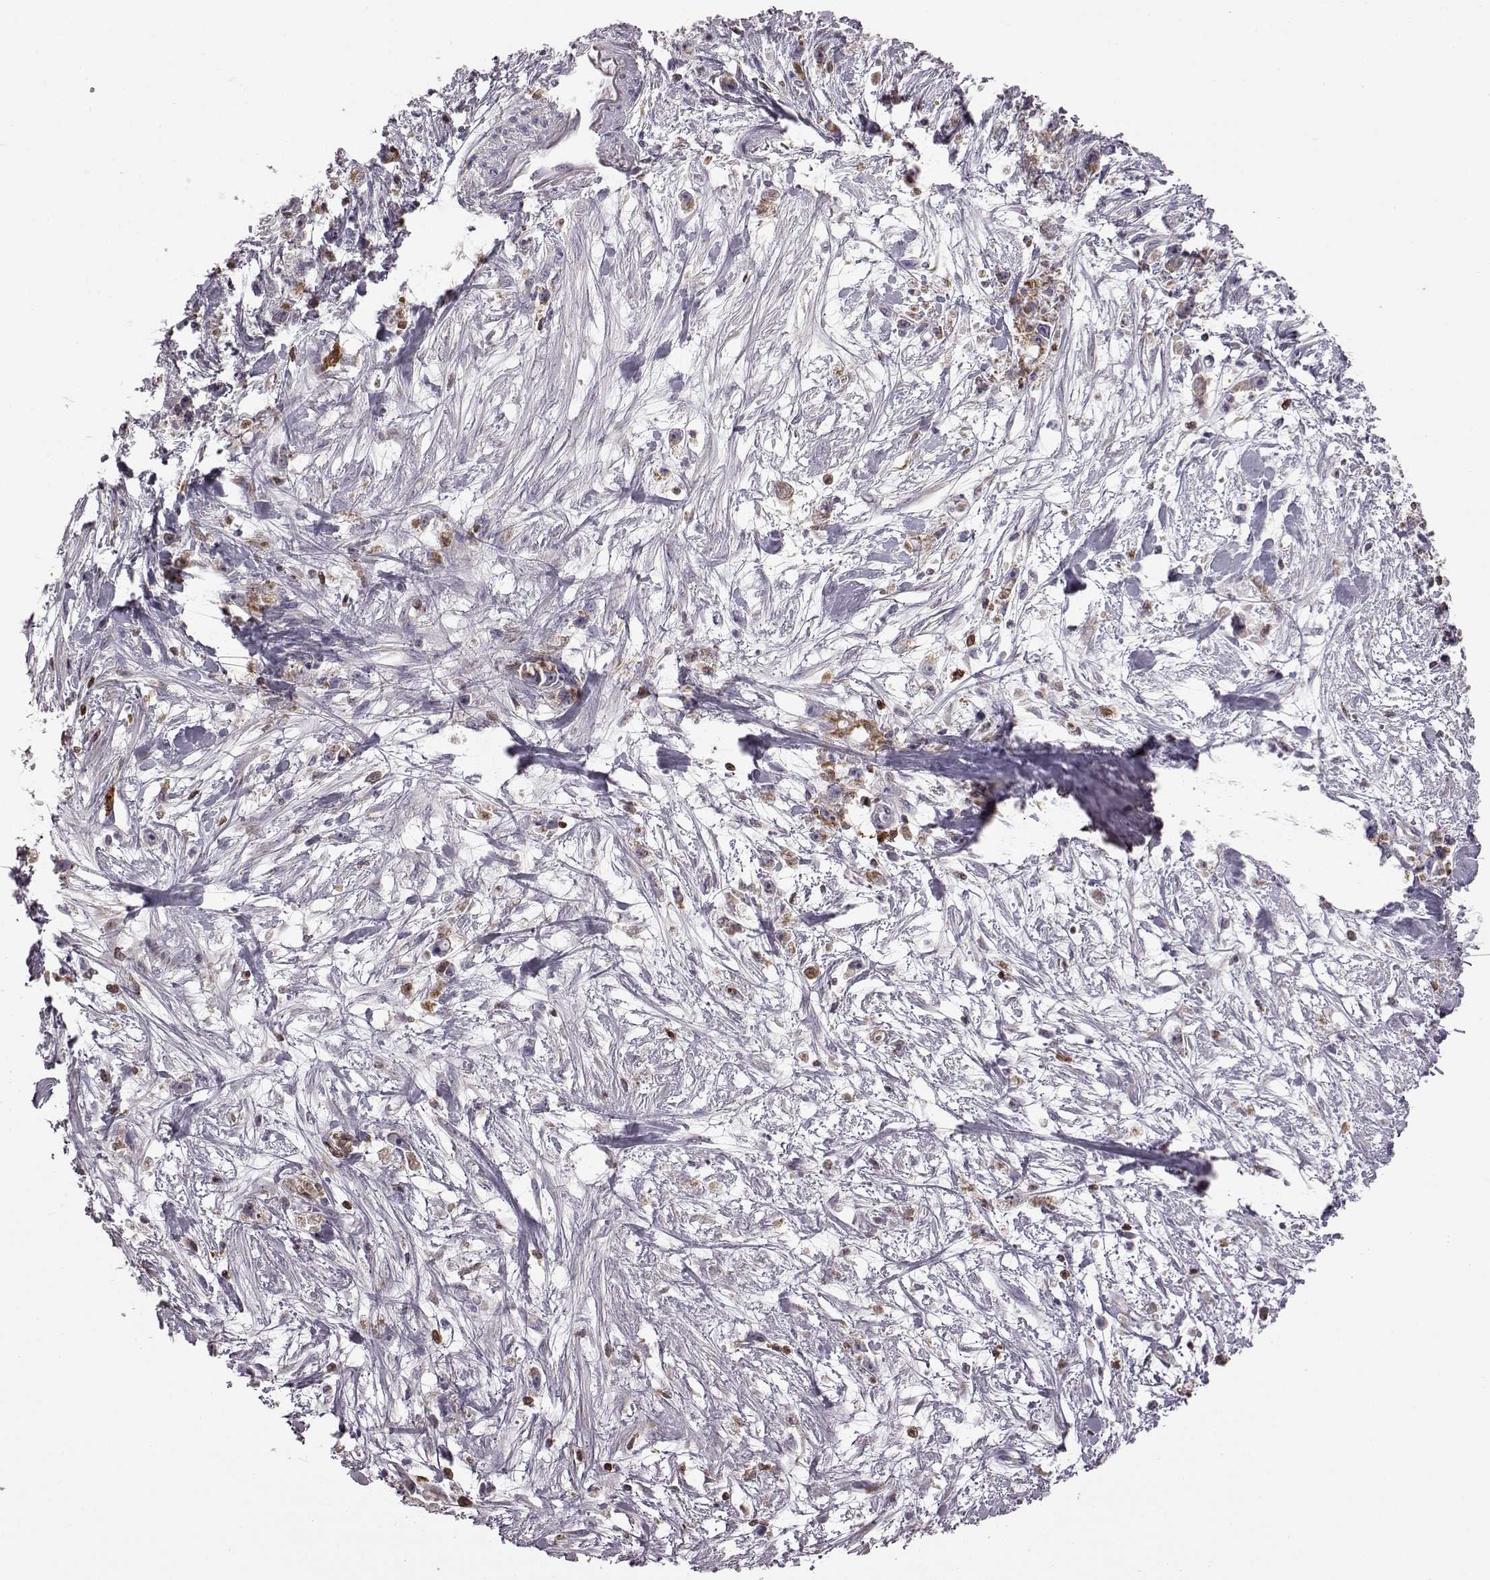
{"staining": {"intensity": "negative", "quantity": "none", "location": "none"}, "tissue": "stomach cancer", "cell_type": "Tumor cells", "image_type": "cancer", "snomed": [{"axis": "morphology", "description": "Adenocarcinoma, NOS"}, {"axis": "topography", "description": "Stomach"}], "caption": "IHC of human stomach adenocarcinoma exhibits no positivity in tumor cells. (DAB (3,3'-diaminobenzidine) immunohistochemistry visualized using brightfield microscopy, high magnification).", "gene": "DOK2", "patient": {"sex": "female", "age": 59}}